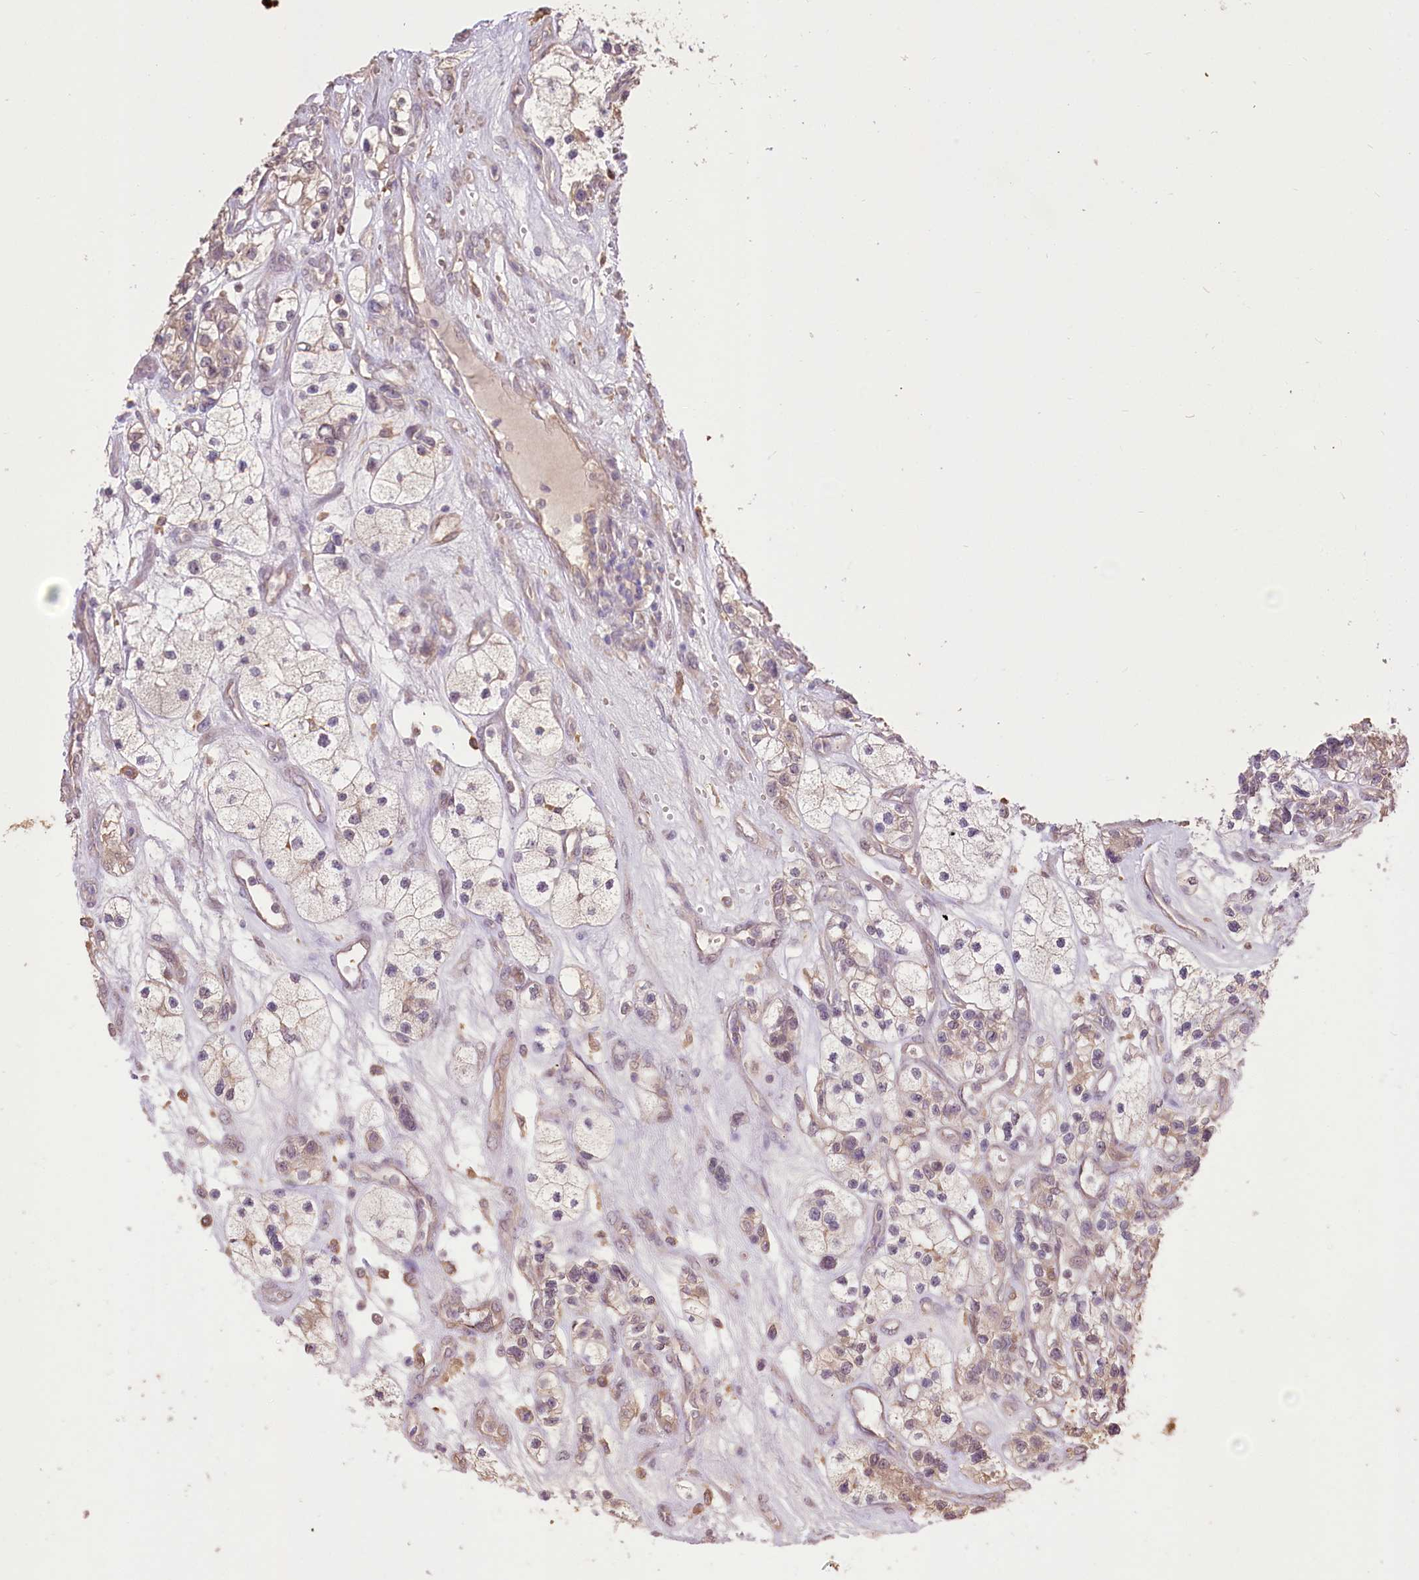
{"staining": {"intensity": "negative", "quantity": "none", "location": "none"}, "tissue": "renal cancer", "cell_type": "Tumor cells", "image_type": "cancer", "snomed": [{"axis": "morphology", "description": "Adenocarcinoma, NOS"}, {"axis": "topography", "description": "Kidney"}], "caption": "Immunohistochemistry (IHC) micrograph of neoplastic tissue: renal cancer stained with DAB (3,3'-diaminobenzidine) exhibits no significant protein staining in tumor cells.", "gene": "R3HDM2", "patient": {"sex": "female", "age": 57}}